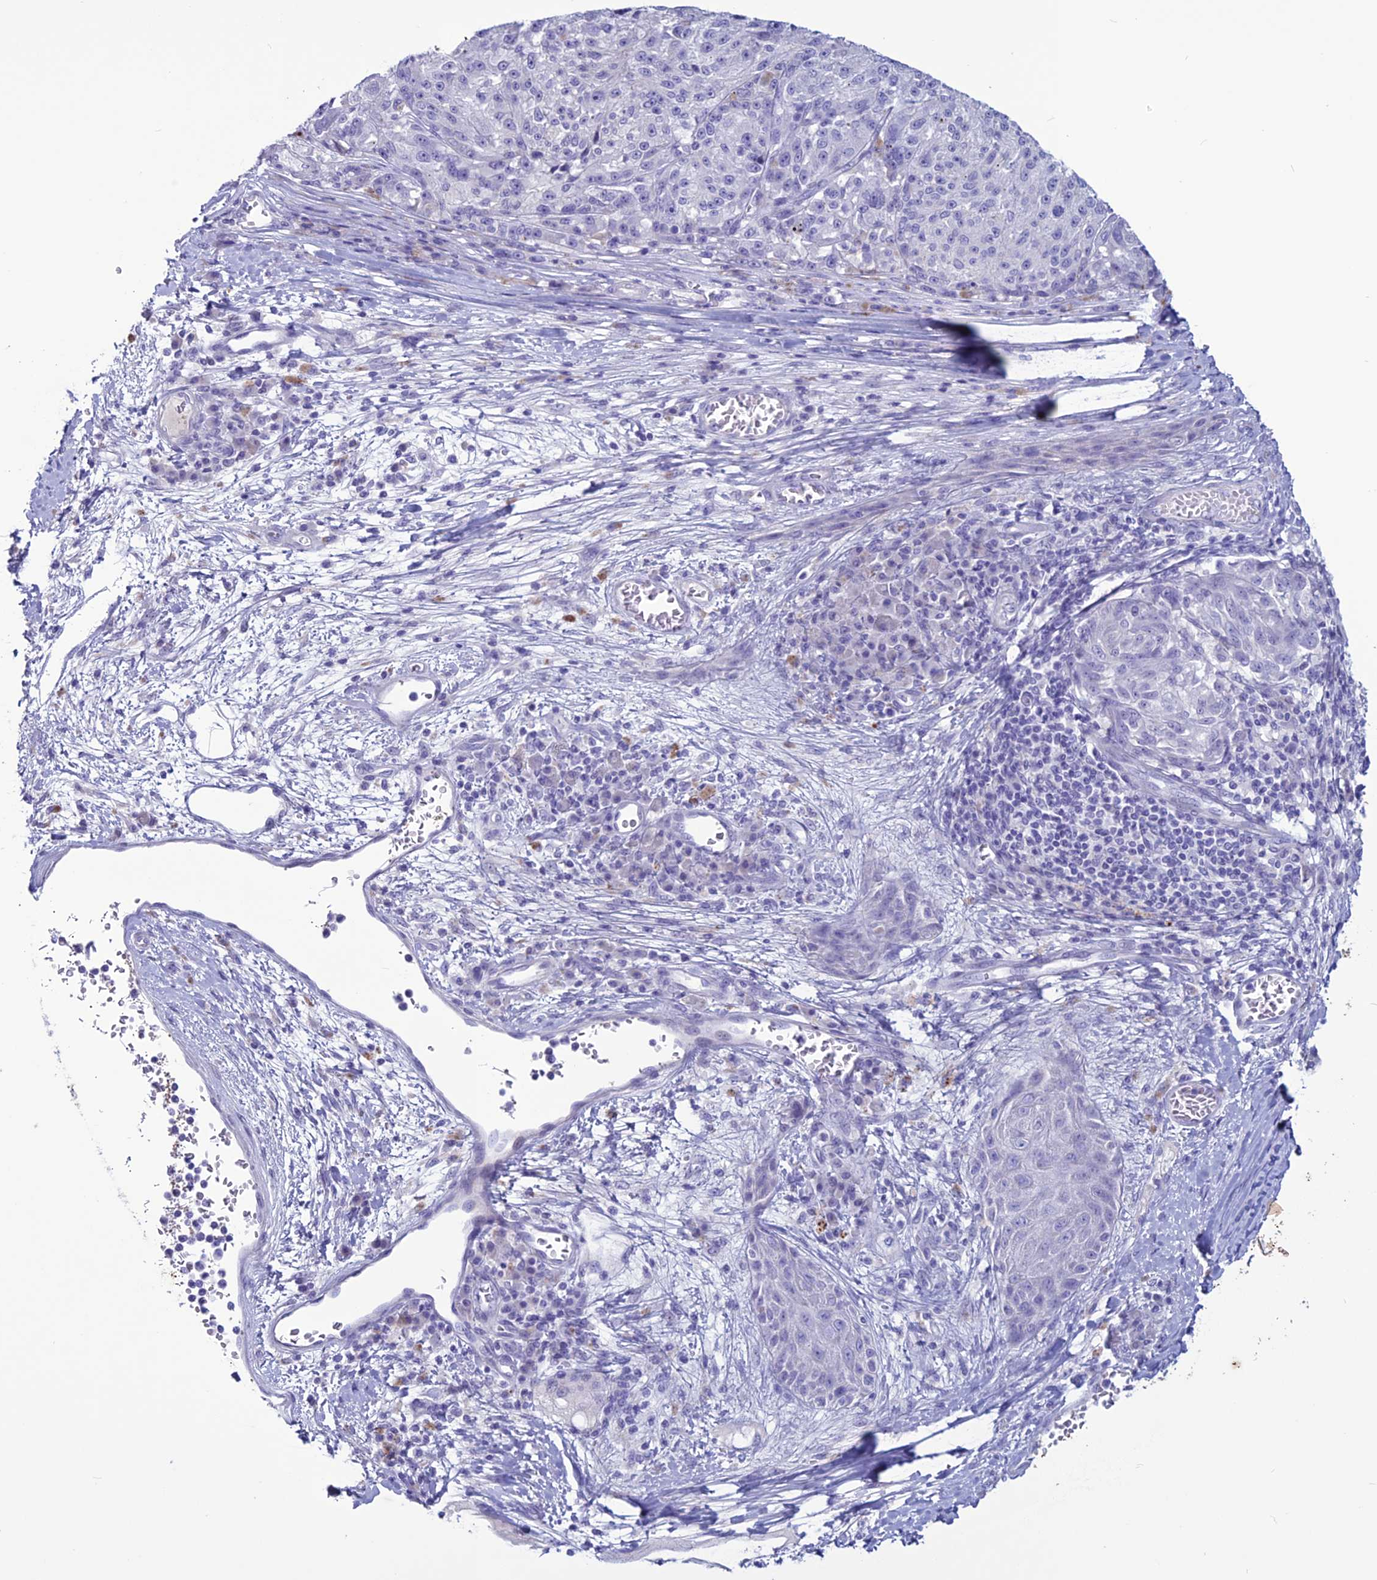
{"staining": {"intensity": "negative", "quantity": "none", "location": "none"}, "tissue": "melanoma", "cell_type": "Tumor cells", "image_type": "cancer", "snomed": [{"axis": "morphology", "description": "Malignant melanoma, NOS"}, {"axis": "topography", "description": "Skin"}], "caption": "Tumor cells are negative for brown protein staining in melanoma. (Immunohistochemistry, brightfield microscopy, high magnification).", "gene": "CLEC2L", "patient": {"sex": "male", "age": 53}}